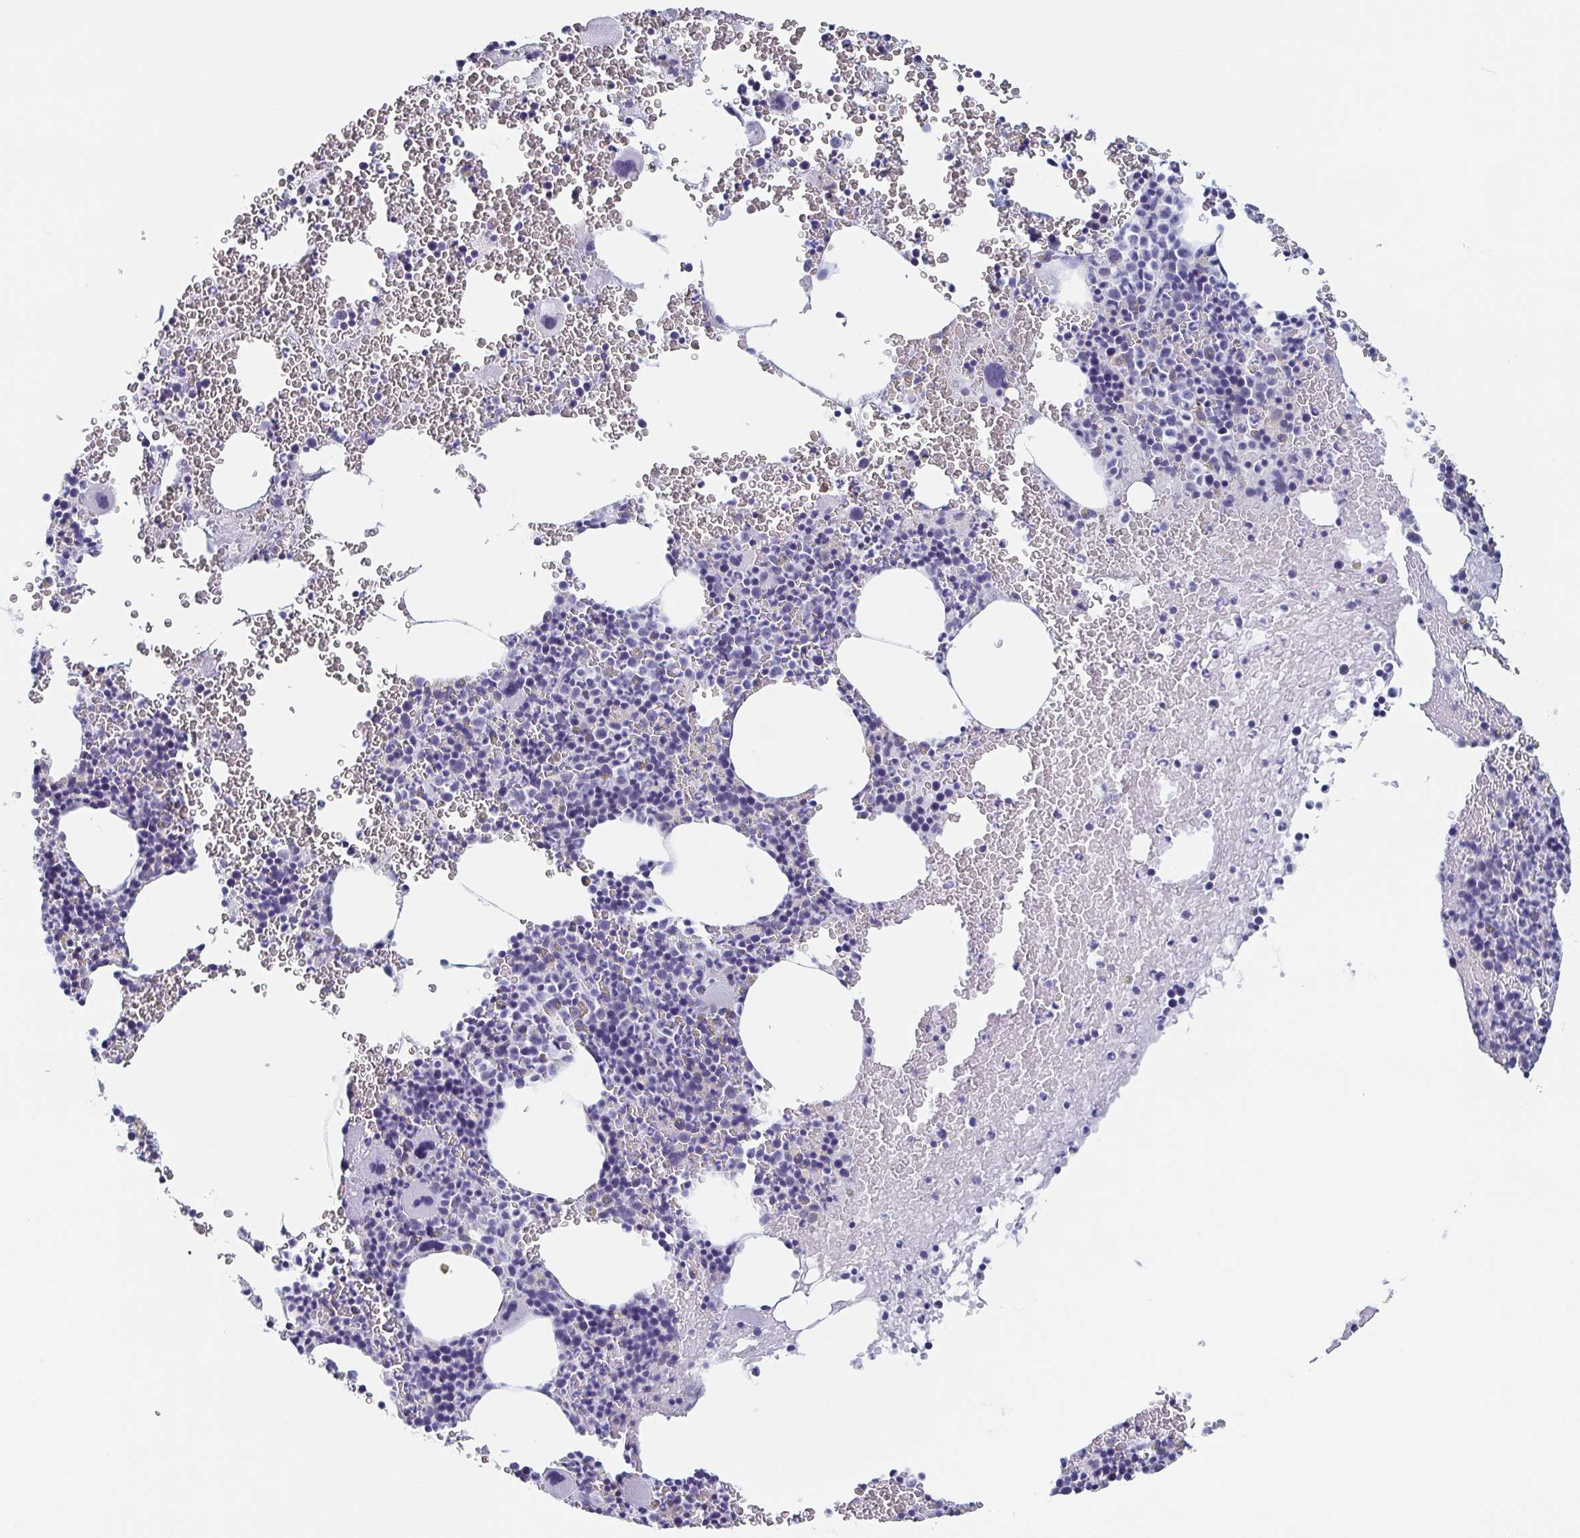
{"staining": {"intensity": "negative", "quantity": "none", "location": "none"}, "tissue": "bone marrow", "cell_type": "Hematopoietic cells", "image_type": "normal", "snomed": [{"axis": "morphology", "description": "Normal tissue, NOS"}, {"axis": "topography", "description": "Bone marrow"}], "caption": "Immunohistochemistry (IHC) micrograph of normal bone marrow: human bone marrow stained with DAB demonstrates no significant protein expression in hematopoietic cells.", "gene": "REG4", "patient": {"sex": "male", "age": 47}}